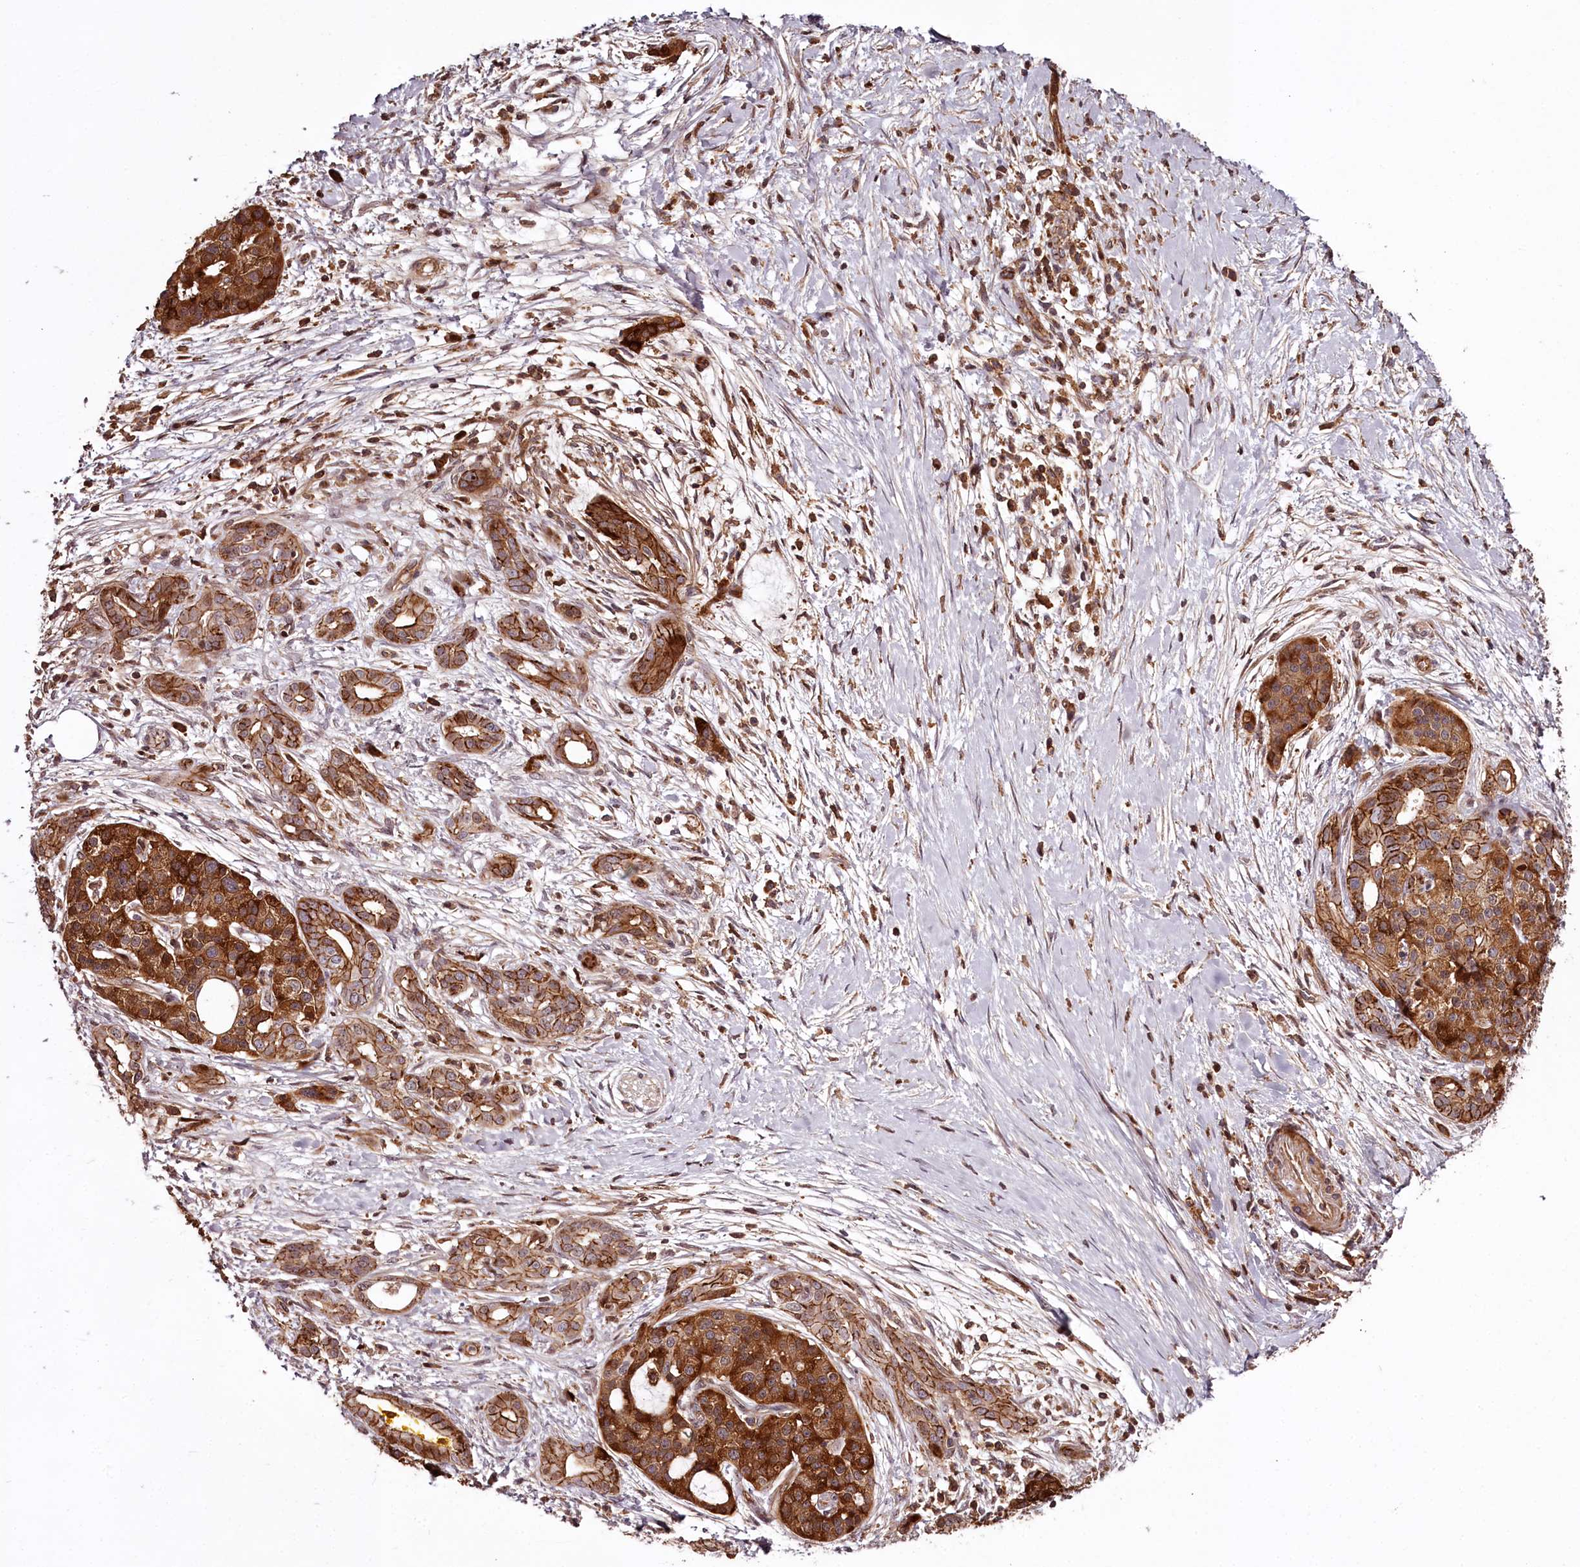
{"staining": {"intensity": "strong", "quantity": ">75%", "location": "cytoplasmic/membranous"}, "tissue": "pancreatic cancer", "cell_type": "Tumor cells", "image_type": "cancer", "snomed": [{"axis": "morphology", "description": "Adenocarcinoma, NOS"}, {"axis": "topography", "description": "Pancreas"}], "caption": "IHC (DAB (3,3'-diaminobenzidine)) staining of human pancreatic adenocarcinoma reveals strong cytoplasmic/membranous protein staining in about >75% of tumor cells.", "gene": "KIF14", "patient": {"sex": "male", "age": 58}}